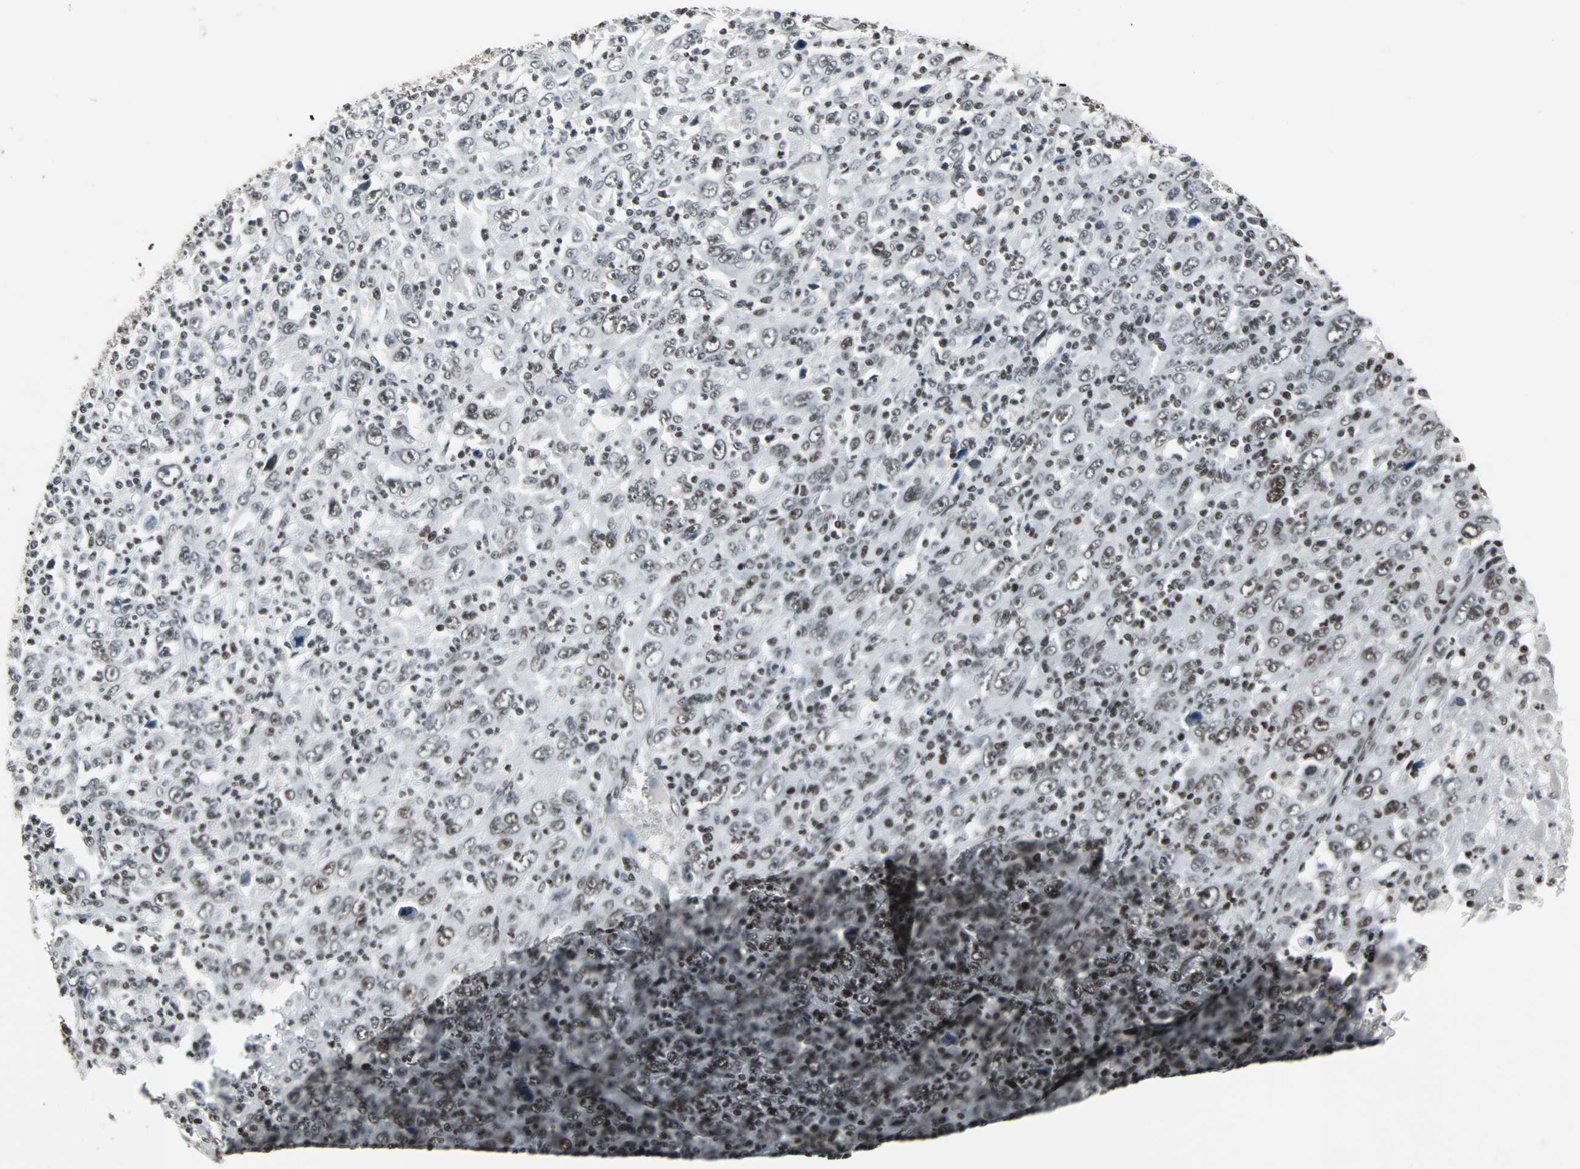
{"staining": {"intensity": "negative", "quantity": "none", "location": "none"}, "tissue": "melanoma", "cell_type": "Tumor cells", "image_type": "cancer", "snomed": [{"axis": "morphology", "description": "Malignant melanoma, Metastatic site"}, {"axis": "topography", "description": "Skin"}], "caption": "Histopathology image shows no significant protein positivity in tumor cells of melanoma.", "gene": "PNKP", "patient": {"sex": "female", "age": 56}}